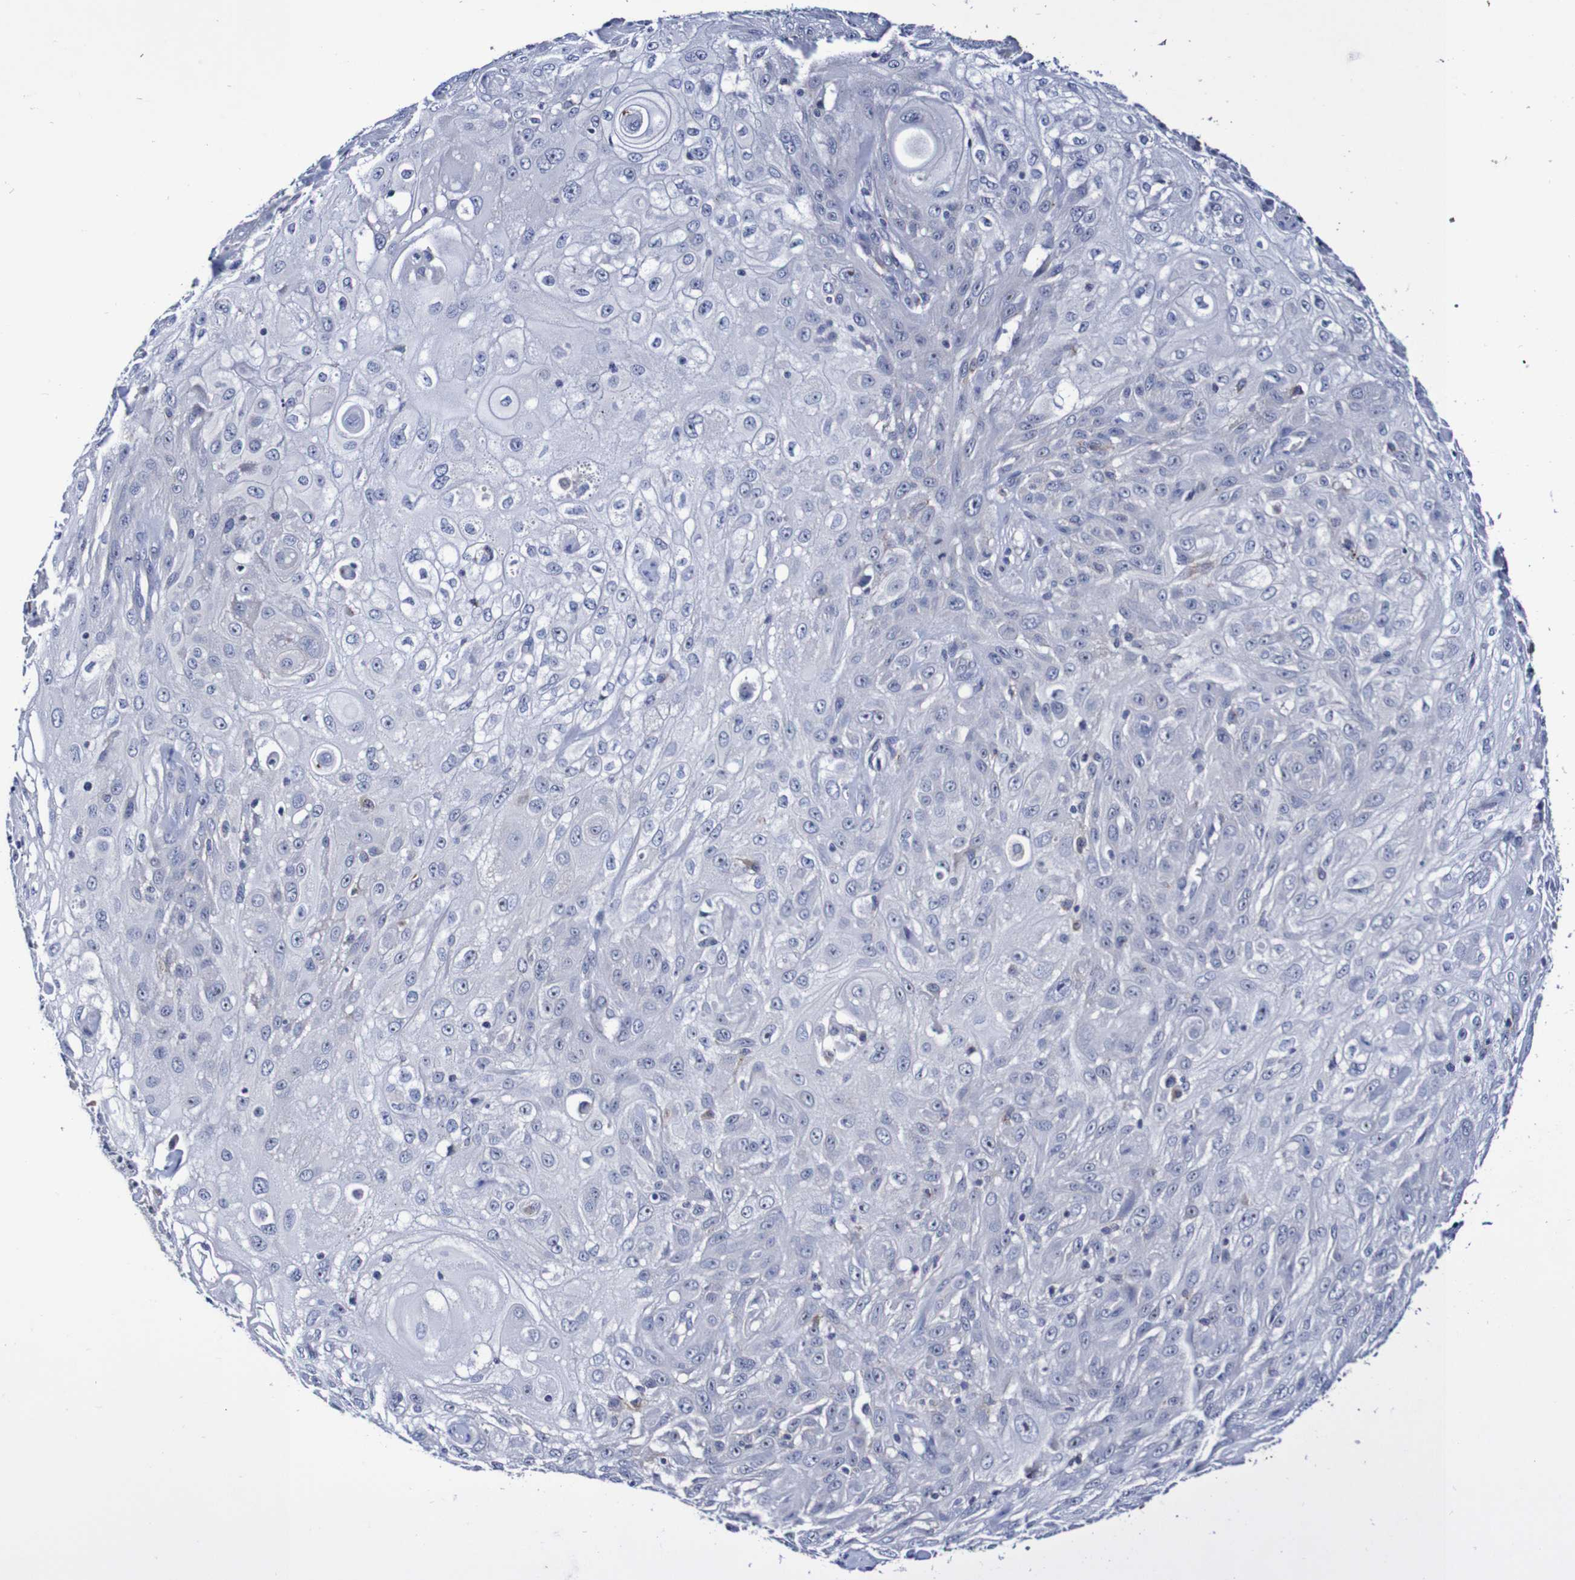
{"staining": {"intensity": "negative", "quantity": "none", "location": "none"}, "tissue": "skin cancer", "cell_type": "Tumor cells", "image_type": "cancer", "snomed": [{"axis": "morphology", "description": "Squamous cell carcinoma, NOS"}, {"axis": "topography", "description": "Skin"}], "caption": "An immunohistochemistry (IHC) micrograph of skin squamous cell carcinoma is shown. There is no staining in tumor cells of skin squamous cell carcinoma.", "gene": "SEZ6", "patient": {"sex": "male", "age": 75}}